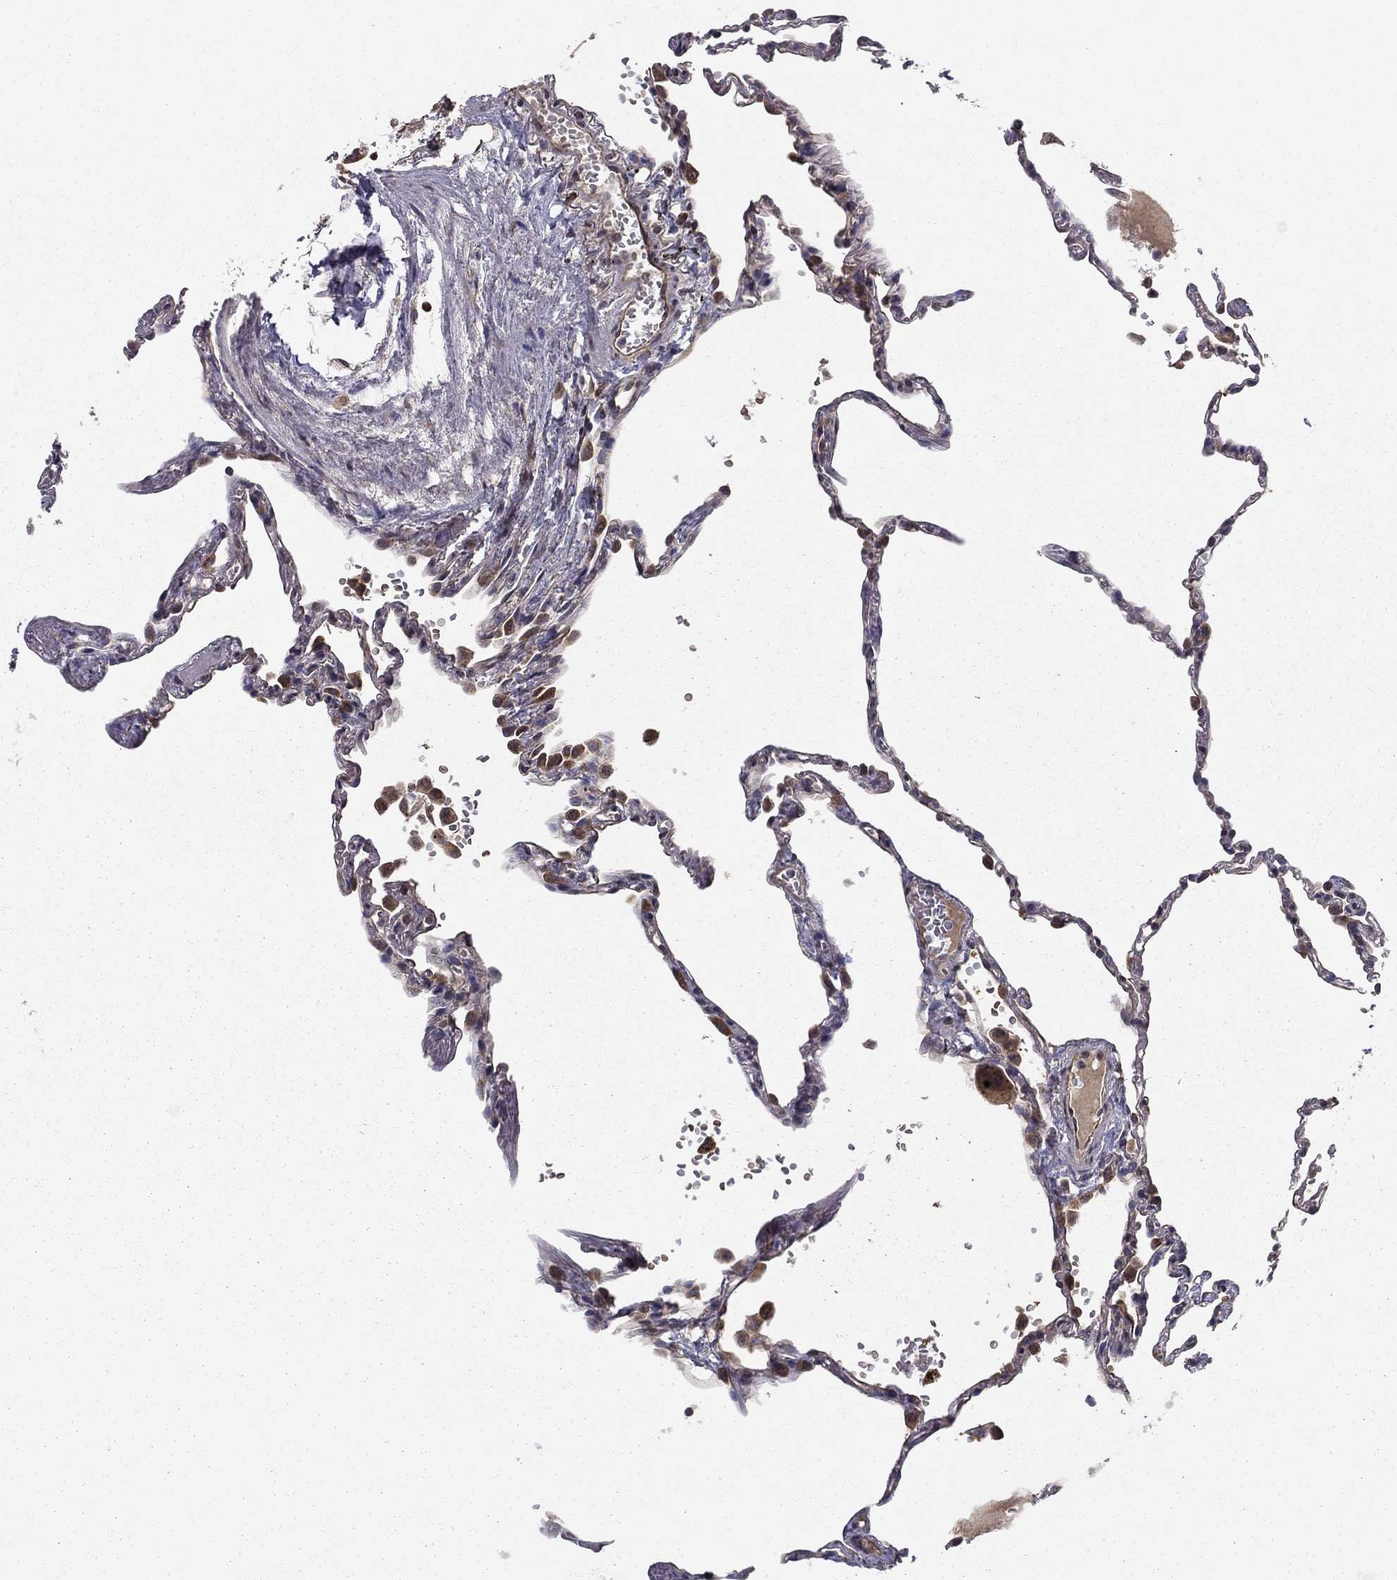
{"staining": {"intensity": "negative", "quantity": "none", "location": "none"}, "tissue": "lung", "cell_type": "Alveolar cells", "image_type": "normal", "snomed": [{"axis": "morphology", "description": "Normal tissue, NOS"}, {"axis": "topography", "description": "Lung"}], "caption": "The micrograph reveals no significant positivity in alveolar cells of lung. (DAB immunohistochemistry (IHC), high magnification).", "gene": "SLC2A13", "patient": {"sex": "male", "age": 78}}